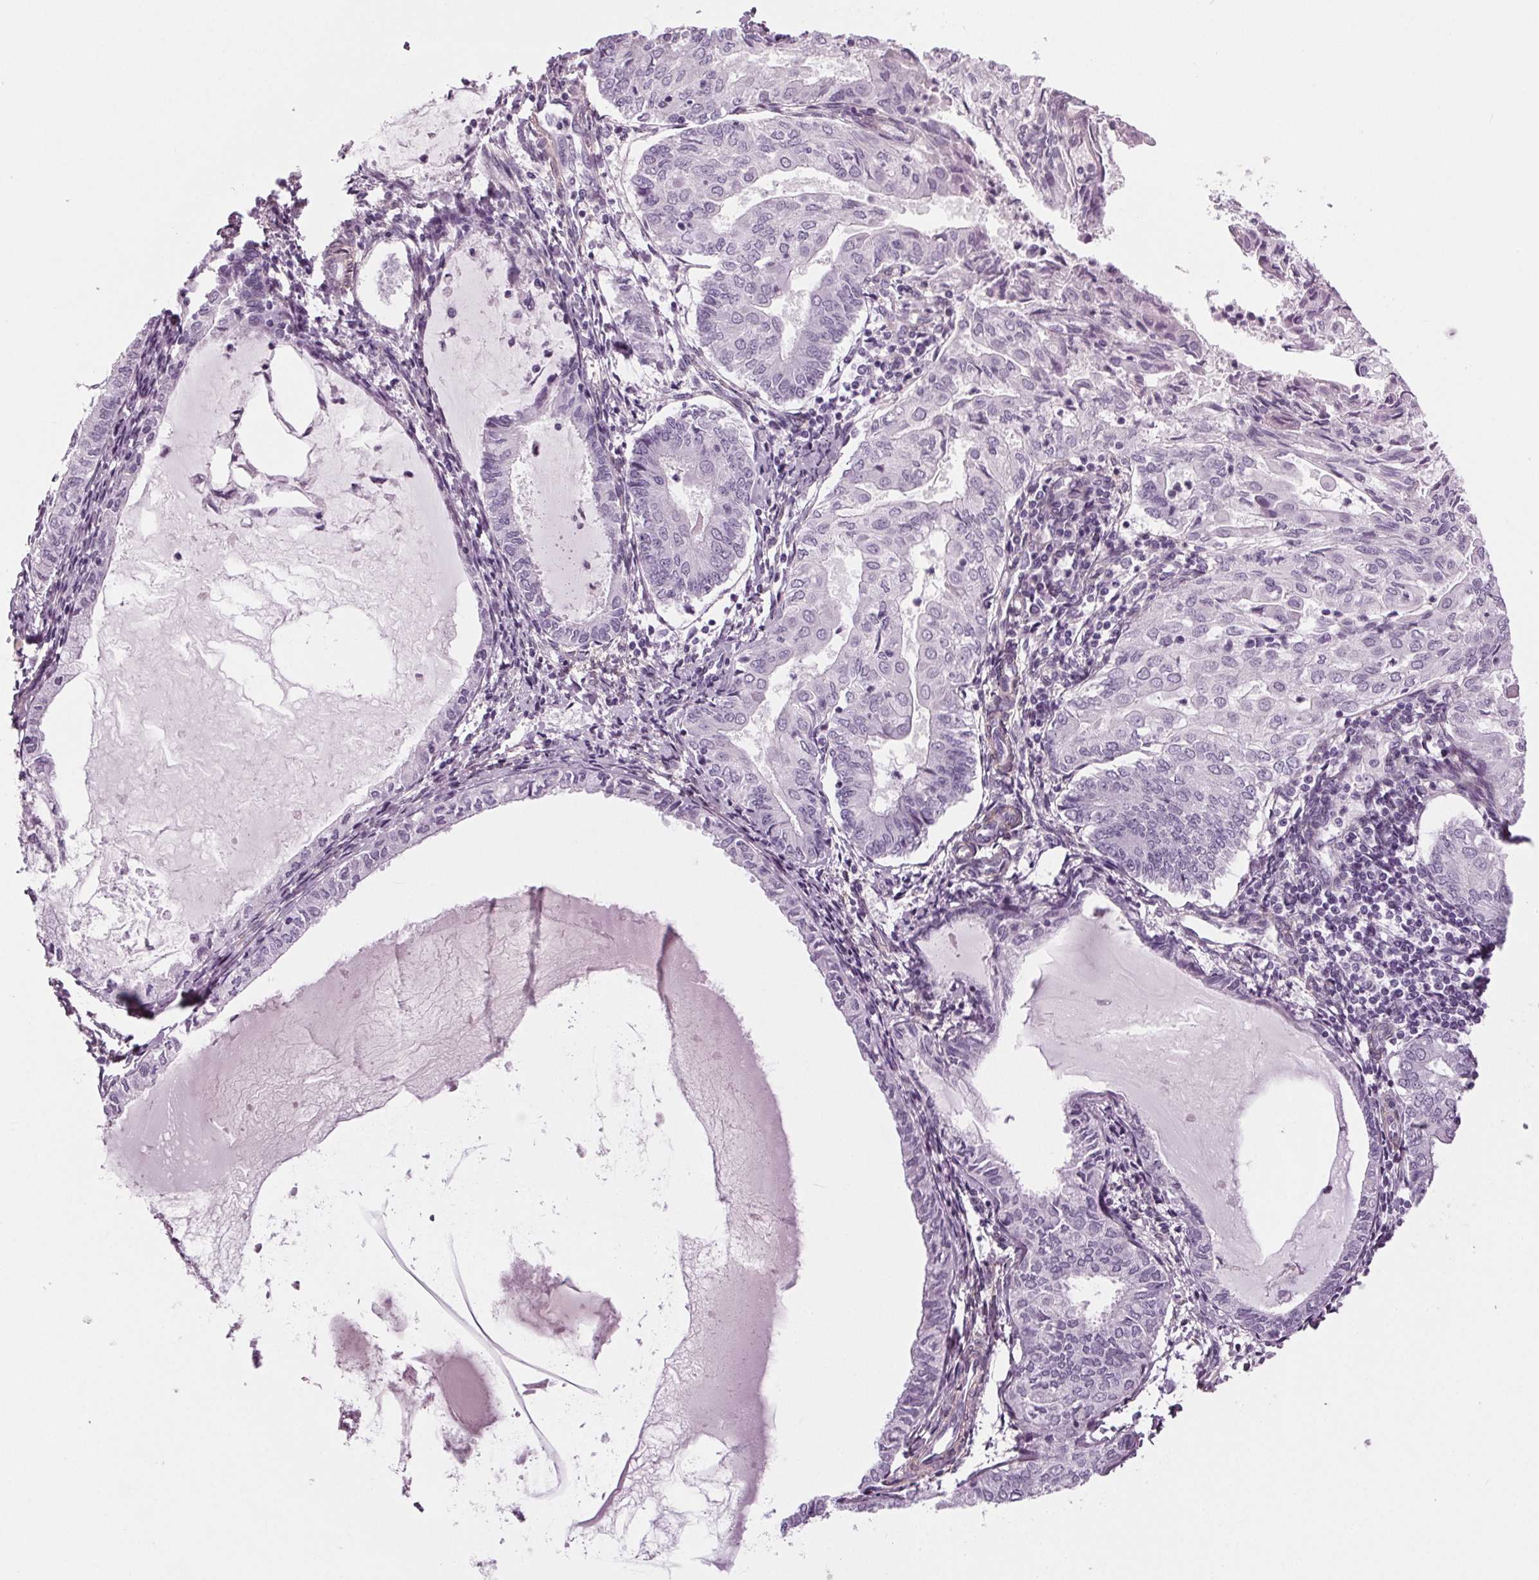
{"staining": {"intensity": "negative", "quantity": "none", "location": "none"}, "tissue": "endometrial cancer", "cell_type": "Tumor cells", "image_type": "cancer", "snomed": [{"axis": "morphology", "description": "Adenocarcinoma, NOS"}, {"axis": "topography", "description": "Endometrium"}], "caption": "This is a image of immunohistochemistry (IHC) staining of endometrial cancer (adenocarcinoma), which shows no staining in tumor cells.", "gene": "BHLHE22", "patient": {"sex": "female", "age": 68}}